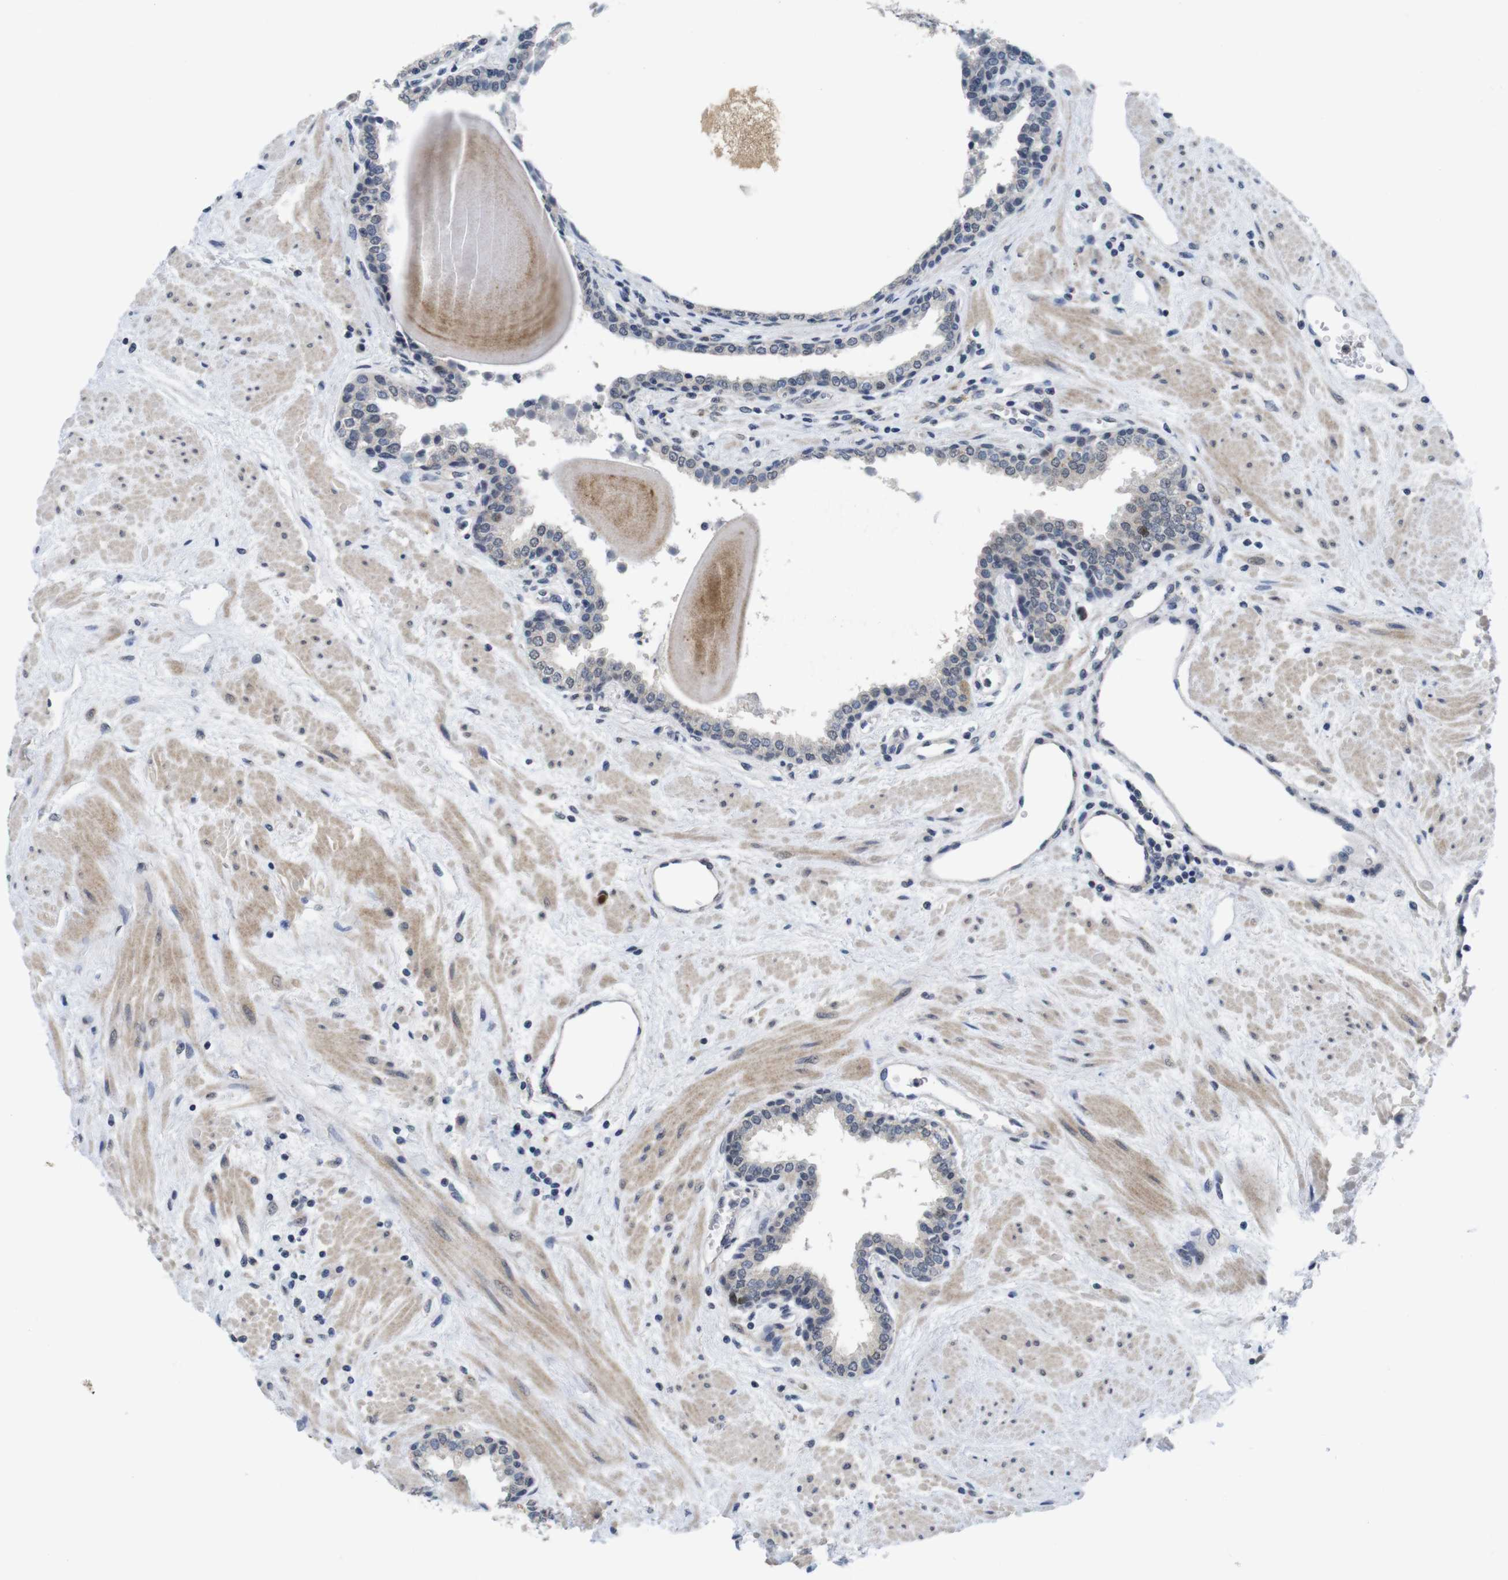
{"staining": {"intensity": "negative", "quantity": "none", "location": "none"}, "tissue": "prostate", "cell_type": "Glandular cells", "image_type": "normal", "snomed": [{"axis": "morphology", "description": "Normal tissue, NOS"}, {"axis": "topography", "description": "Prostate"}], "caption": "The image displays no significant positivity in glandular cells of prostate. (Stains: DAB (3,3'-diaminobenzidine) immunohistochemistry with hematoxylin counter stain, Microscopy: brightfield microscopy at high magnification).", "gene": "SKP2", "patient": {"sex": "male", "age": 51}}